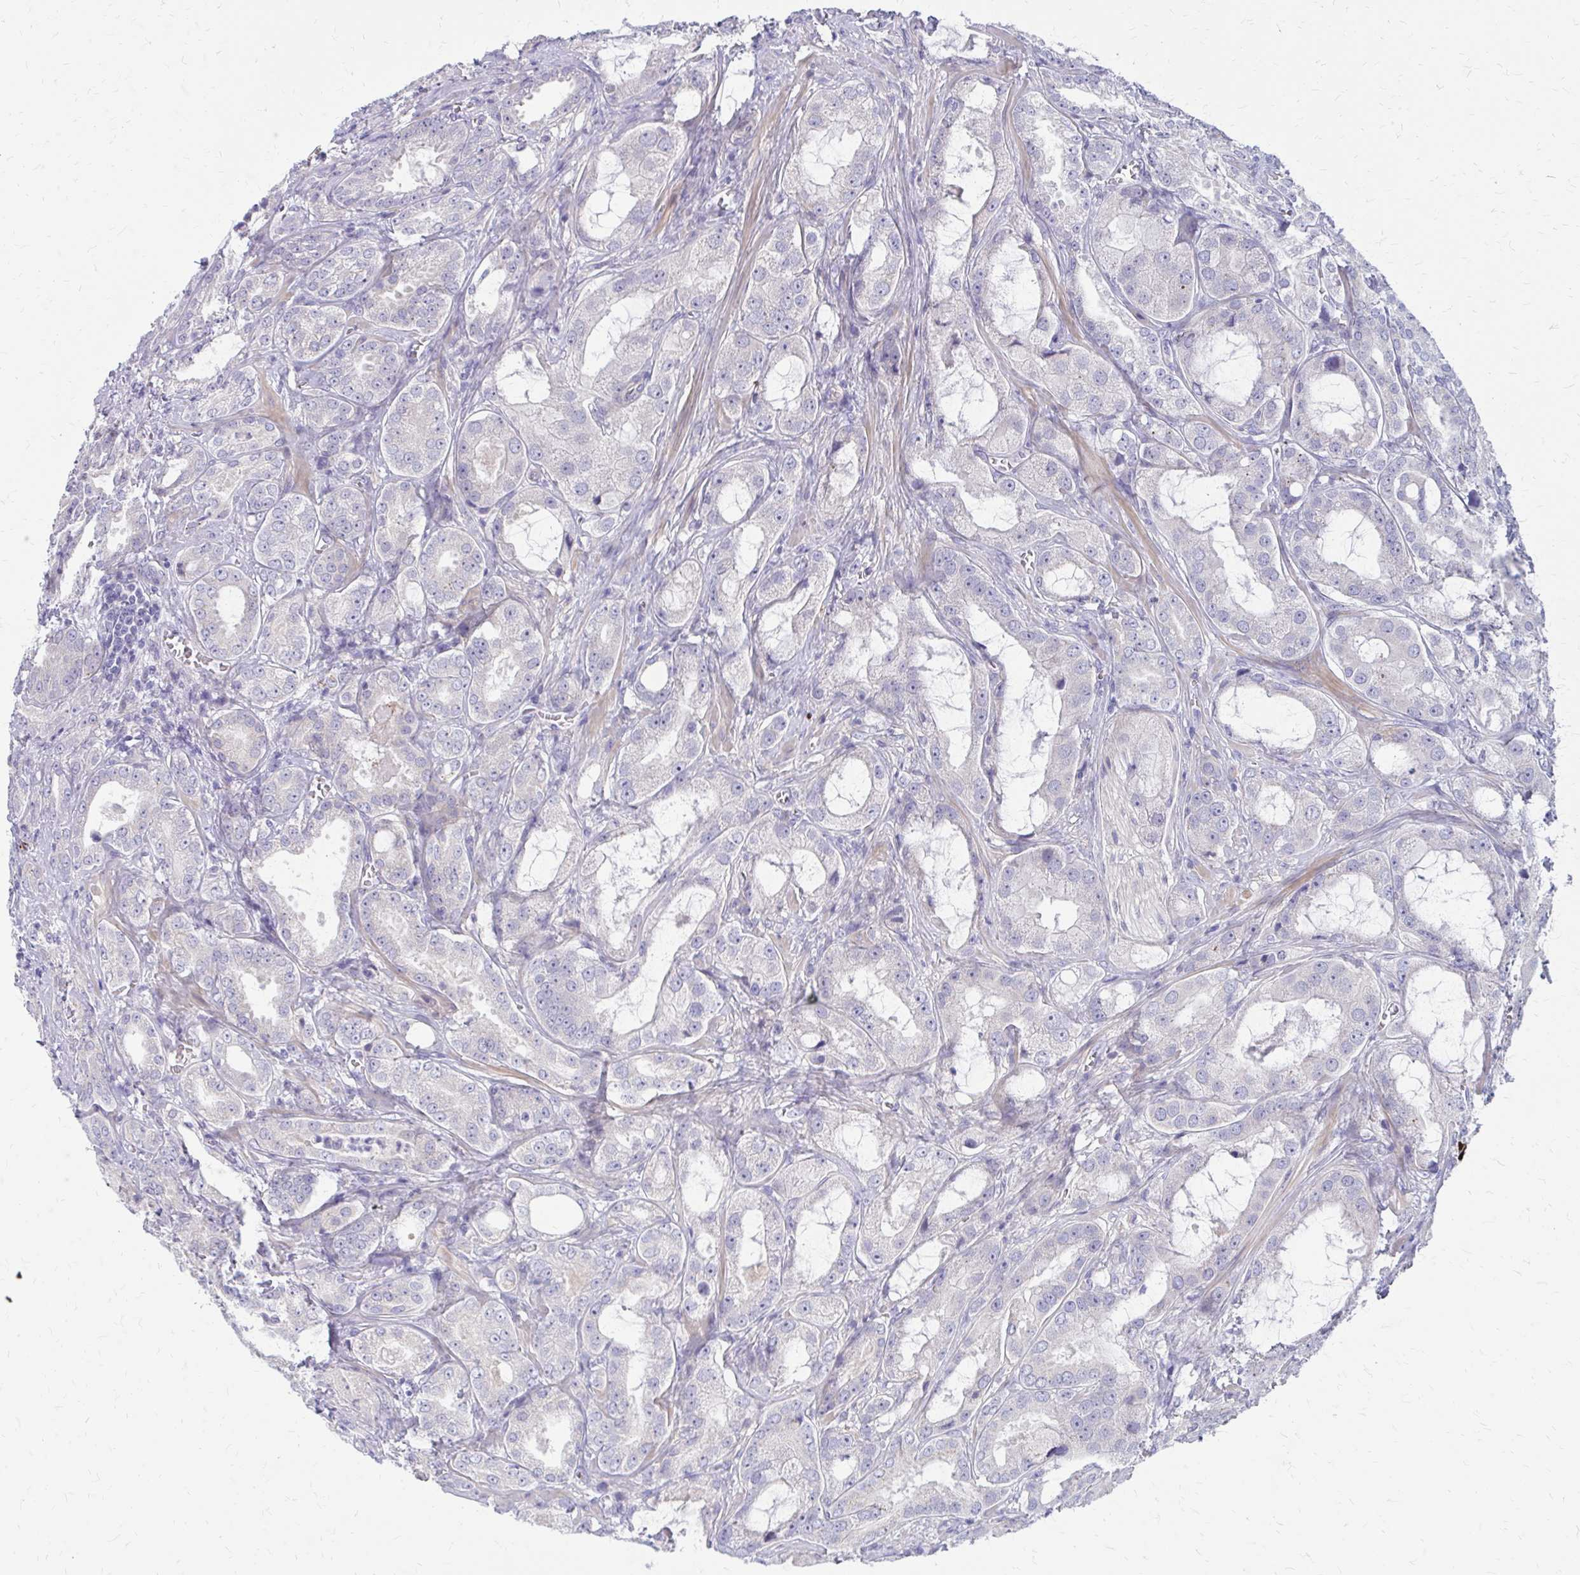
{"staining": {"intensity": "negative", "quantity": "none", "location": "none"}, "tissue": "prostate cancer", "cell_type": "Tumor cells", "image_type": "cancer", "snomed": [{"axis": "morphology", "description": "Adenocarcinoma, High grade"}, {"axis": "topography", "description": "Prostate"}], "caption": "IHC of prostate cancer (high-grade adenocarcinoma) demonstrates no staining in tumor cells.", "gene": "GLYATL2", "patient": {"sex": "male", "age": 64}}